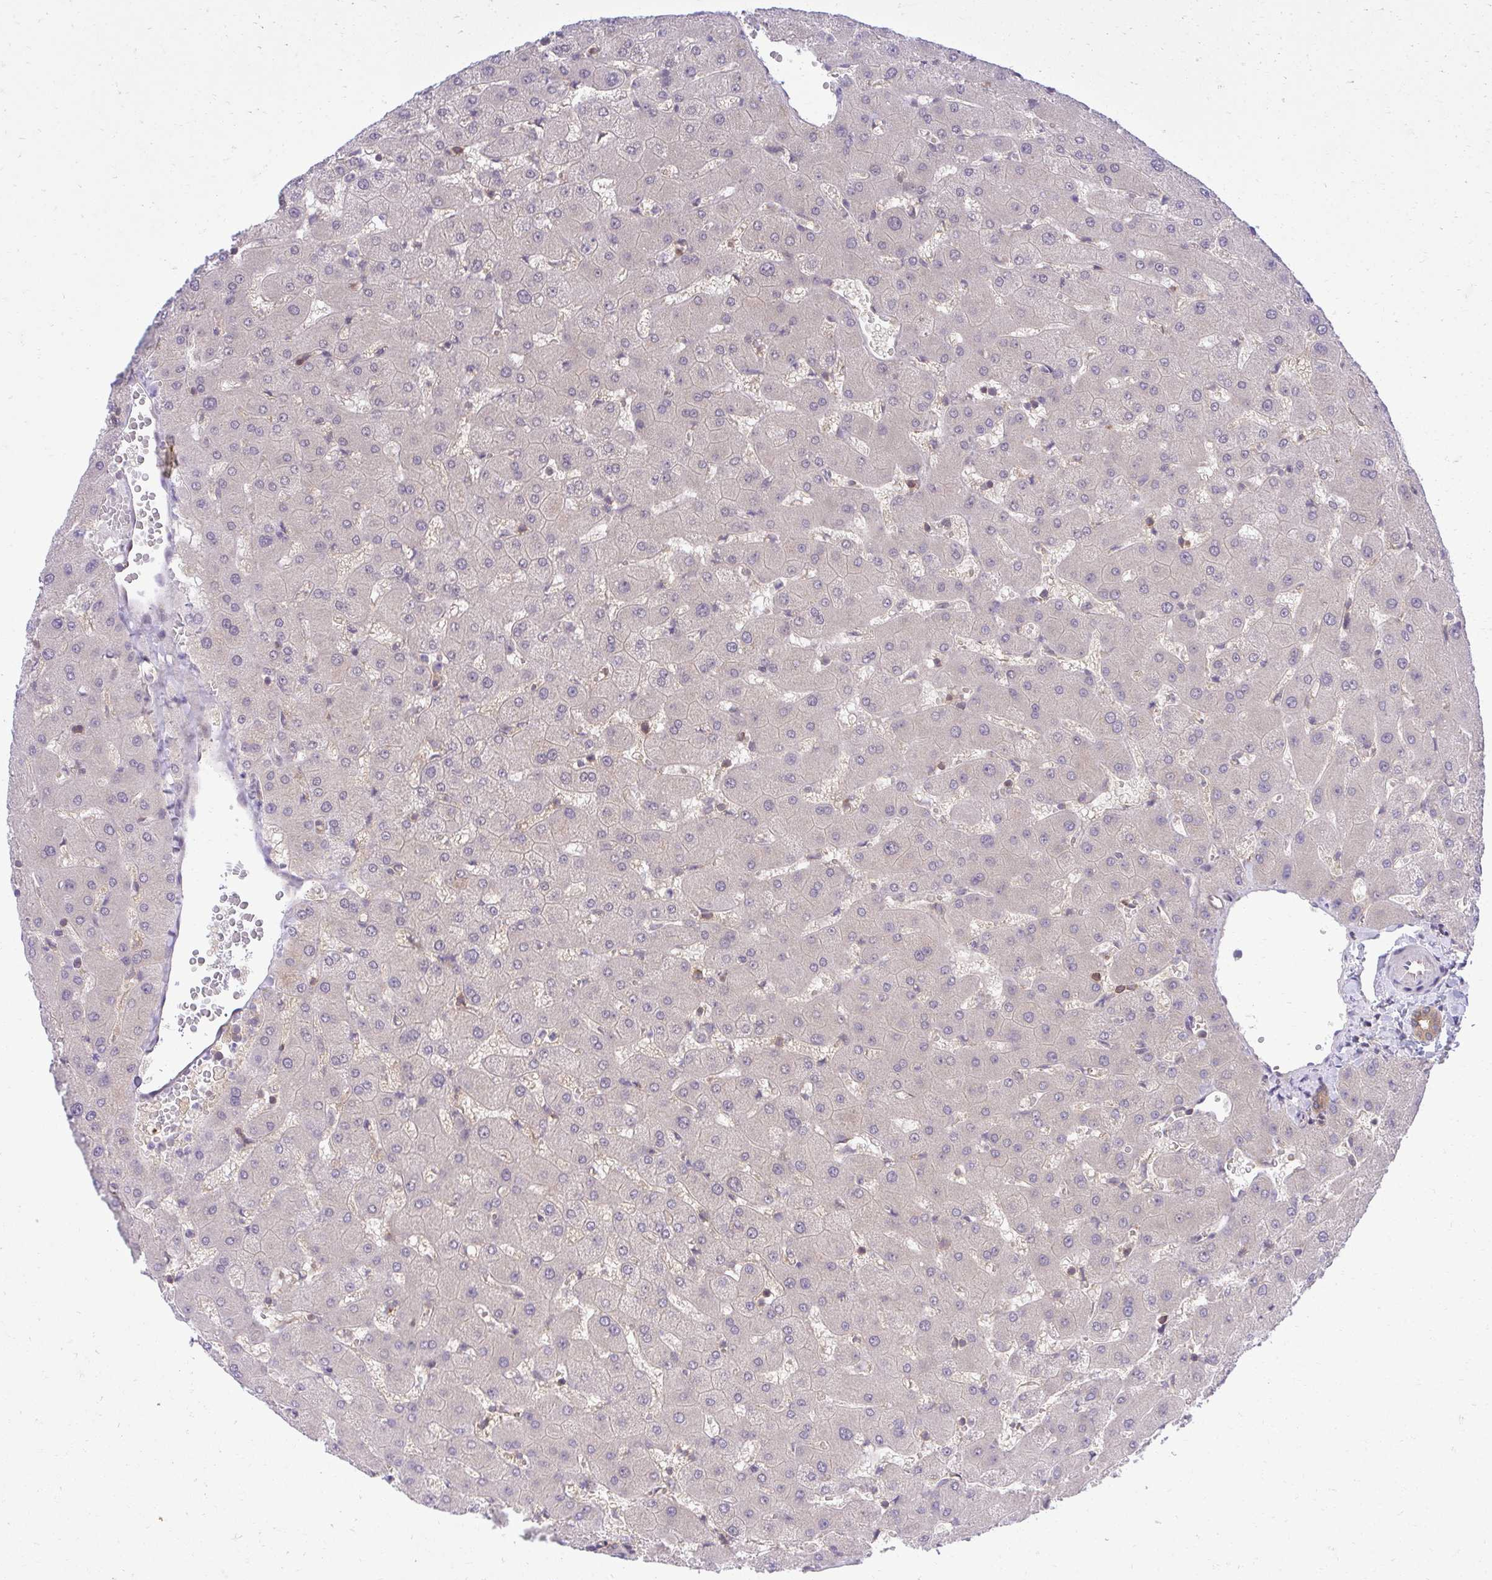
{"staining": {"intensity": "moderate", "quantity": ">75%", "location": "cytoplasmic/membranous,nuclear"}, "tissue": "liver", "cell_type": "Cholangiocytes", "image_type": "normal", "snomed": [{"axis": "morphology", "description": "Normal tissue, NOS"}, {"axis": "topography", "description": "Liver"}], "caption": "The photomicrograph demonstrates a brown stain indicating the presence of a protein in the cytoplasmic/membranous,nuclear of cholangiocytes in liver.", "gene": "PPP5C", "patient": {"sex": "female", "age": 63}}